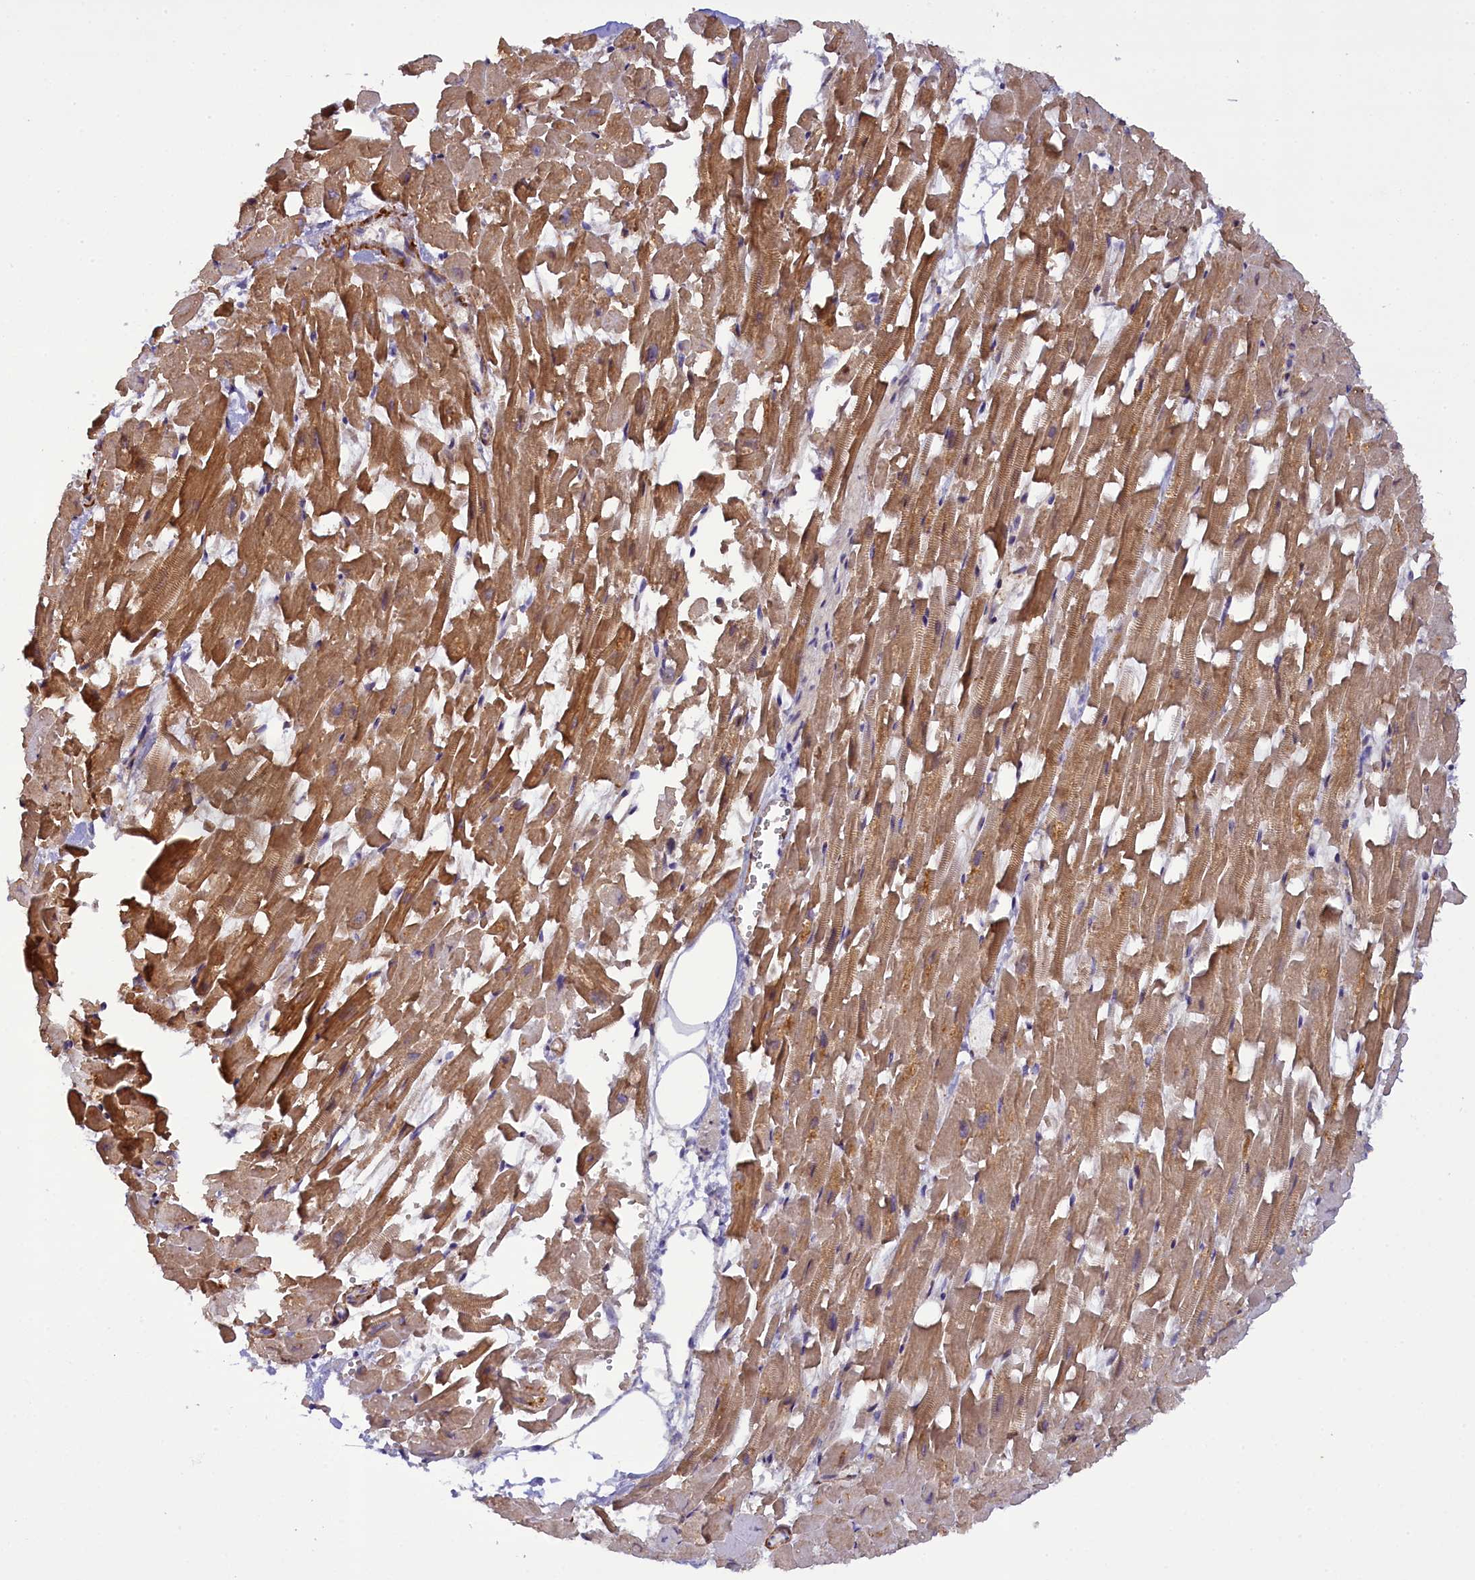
{"staining": {"intensity": "moderate", "quantity": ">75%", "location": "cytoplasmic/membranous"}, "tissue": "heart muscle", "cell_type": "Cardiomyocytes", "image_type": "normal", "snomed": [{"axis": "morphology", "description": "Normal tissue, NOS"}, {"axis": "topography", "description": "Heart"}], "caption": "Protein staining by immunohistochemistry (IHC) displays moderate cytoplasmic/membranous positivity in approximately >75% of cardiomyocytes in benign heart muscle.", "gene": "FUZ", "patient": {"sex": "female", "age": 64}}